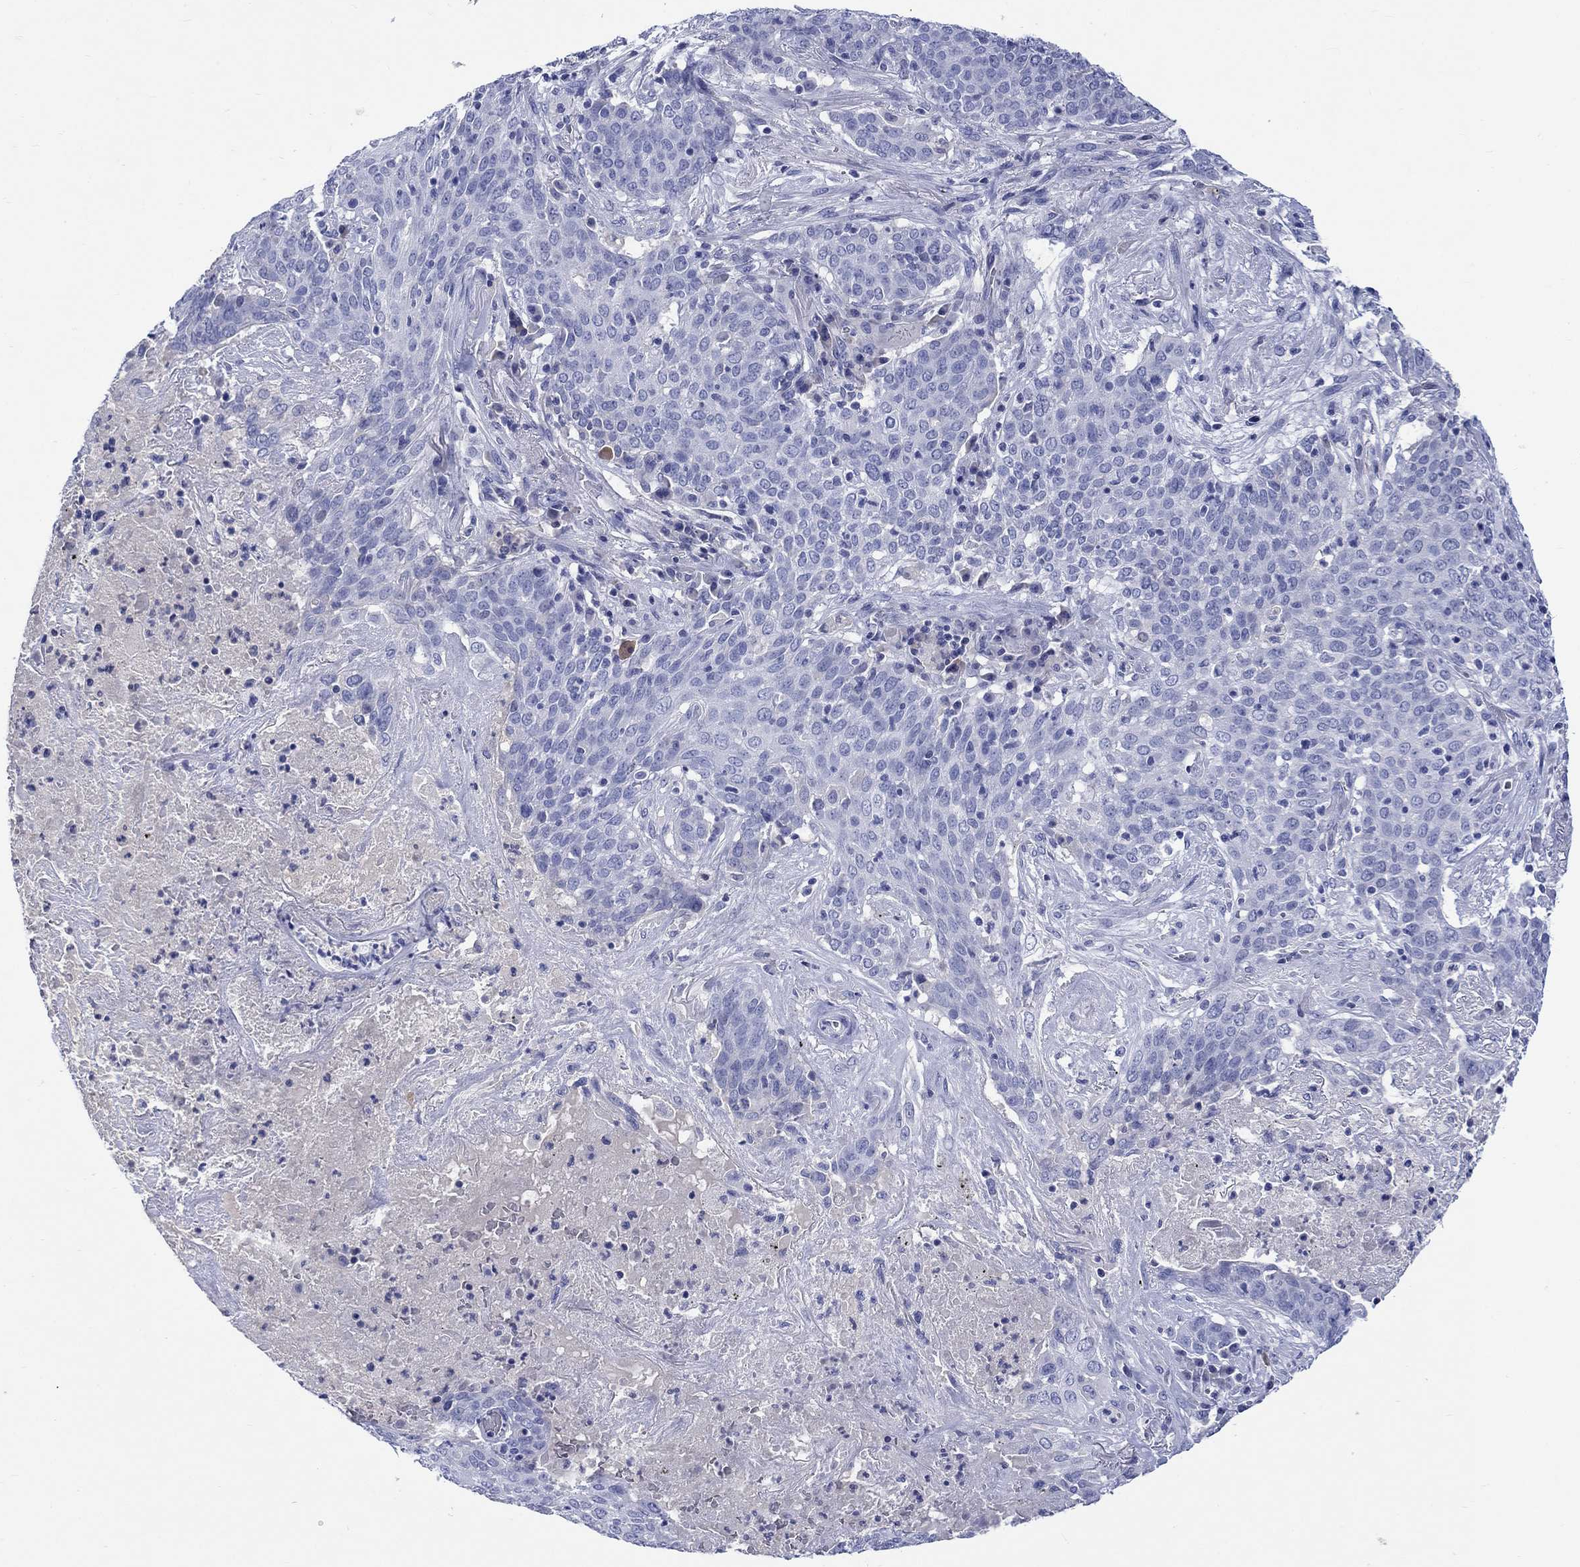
{"staining": {"intensity": "negative", "quantity": "none", "location": "none"}, "tissue": "lung cancer", "cell_type": "Tumor cells", "image_type": "cancer", "snomed": [{"axis": "morphology", "description": "Squamous cell carcinoma, NOS"}, {"axis": "topography", "description": "Lung"}], "caption": "An immunohistochemistry micrograph of lung squamous cell carcinoma is shown. There is no staining in tumor cells of lung squamous cell carcinoma. (DAB (3,3'-diaminobenzidine) immunohistochemistry (IHC) with hematoxylin counter stain).", "gene": "CACNG3", "patient": {"sex": "male", "age": 82}}